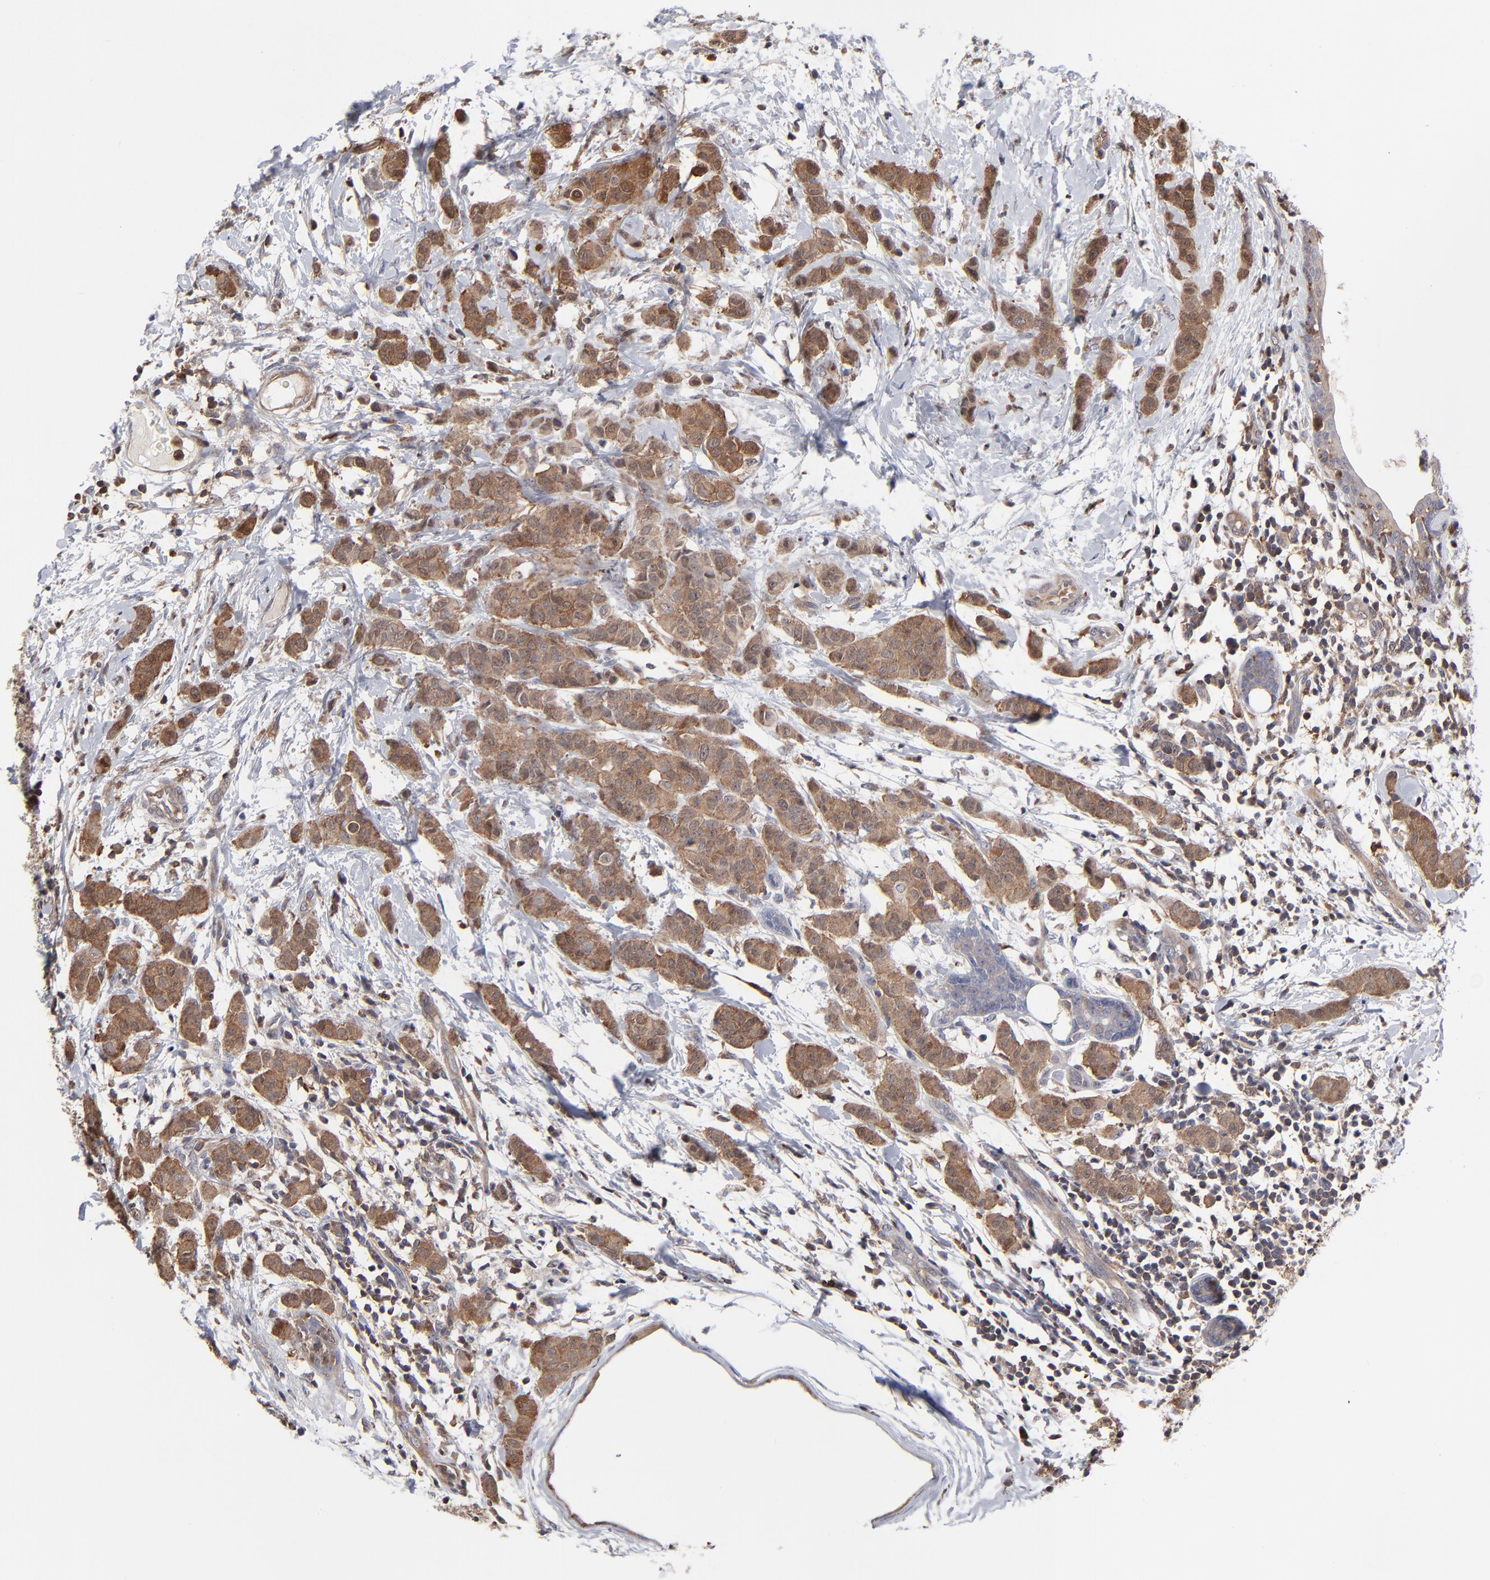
{"staining": {"intensity": "moderate", "quantity": ">75%", "location": "cytoplasmic/membranous"}, "tissue": "breast cancer", "cell_type": "Tumor cells", "image_type": "cancer", "snomed": [{"axis": "morphology", "description": "Duct carcinoma"}, {"axis": "topography", "description": "Breast"}], "caption": "About >75% of tumor cells in human breast infiltrating ductal carcinoma show moderate cytoplasmic/membranous protein positivity as visualized by brown immunohistochemical staining.", "gene": "MAP2K1", "patient": {"sex": "female", "age": 40}}